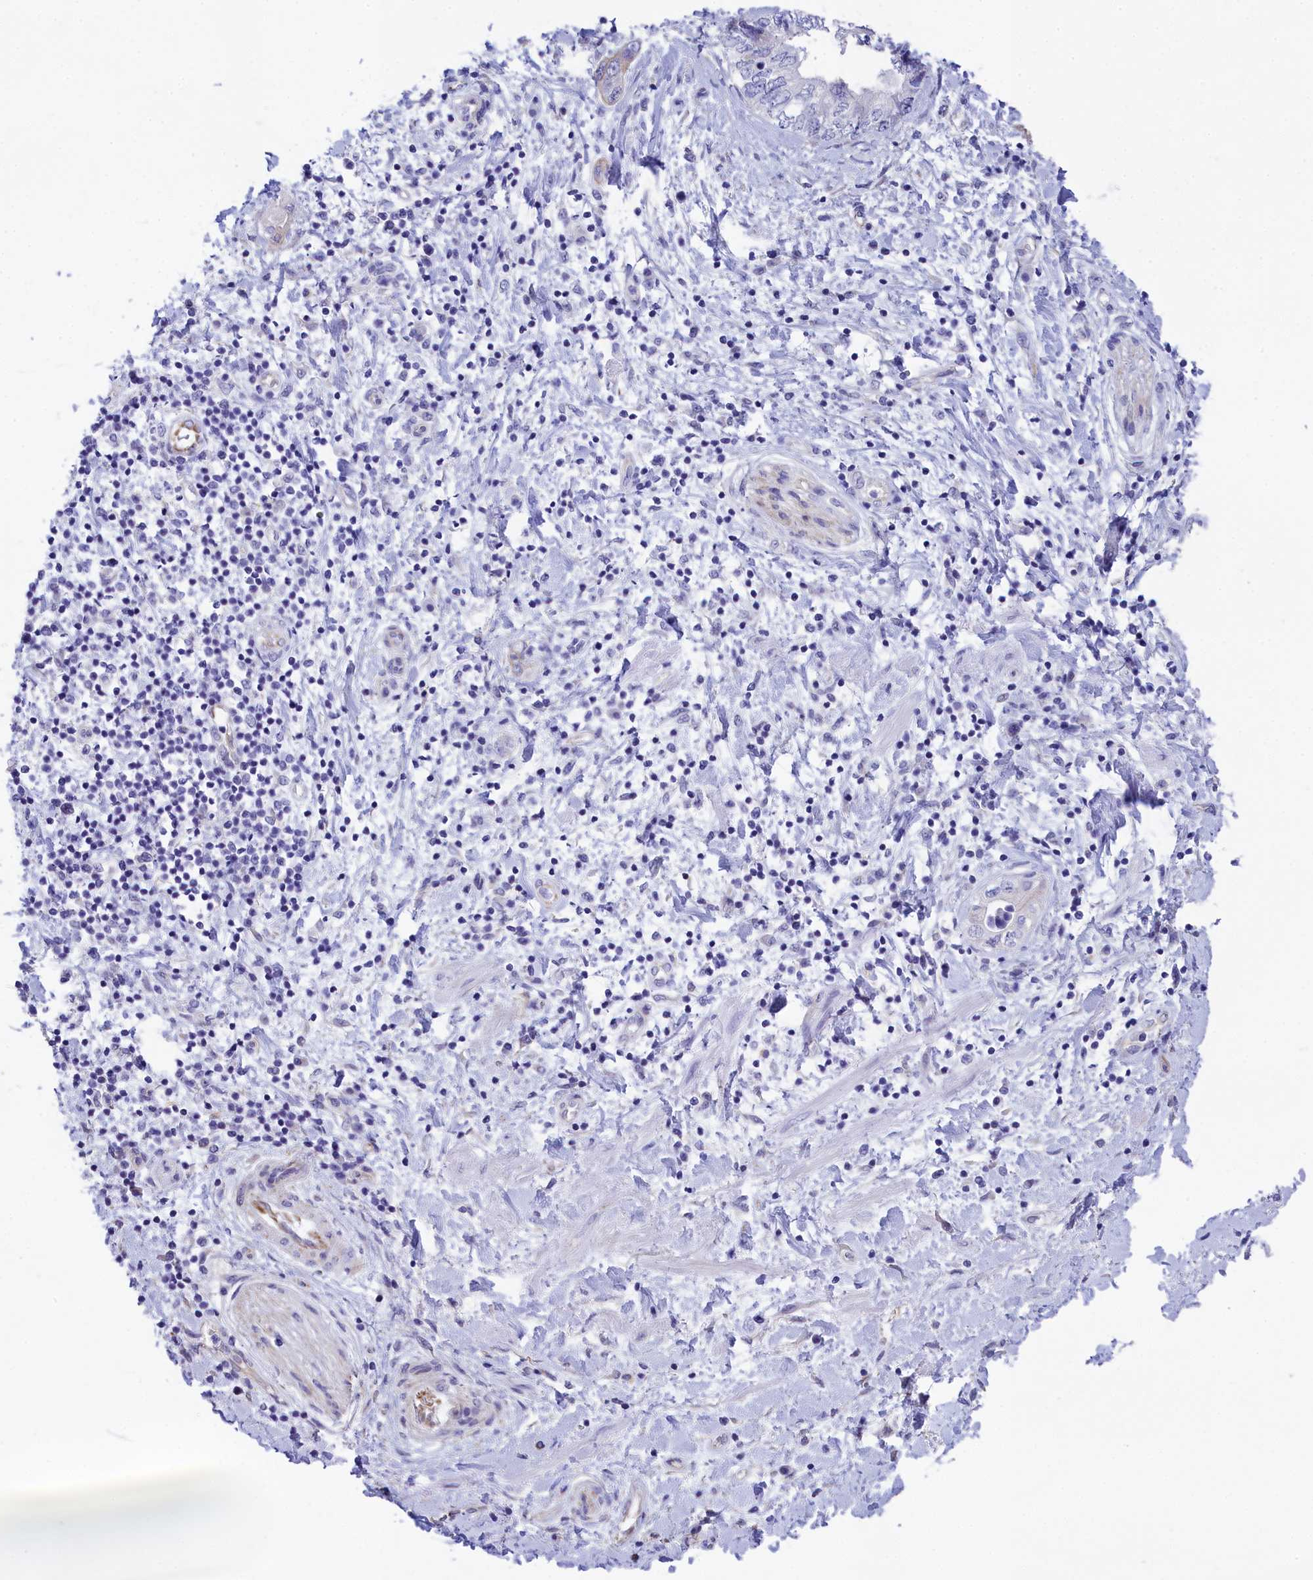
{"staining": {"intensity": "negative", "quantity": "none", "location": "none"}, "tissue": "pancreatic cancer", "cell_type": "Tumor cells", "image_type": "cancer", "snomed": [{"axis": "morphology", "description": "Adenocarcinoma, NOS"}, {"axis": "topography", "description": "Pancreas"}], "caption": "A photomicrograph of human pancreatic cancer (adenocarcinoma) is negative for staining in tumor cells.", "gene": "TACSTD2", "patient": {"sex": "female", "age": 73}}